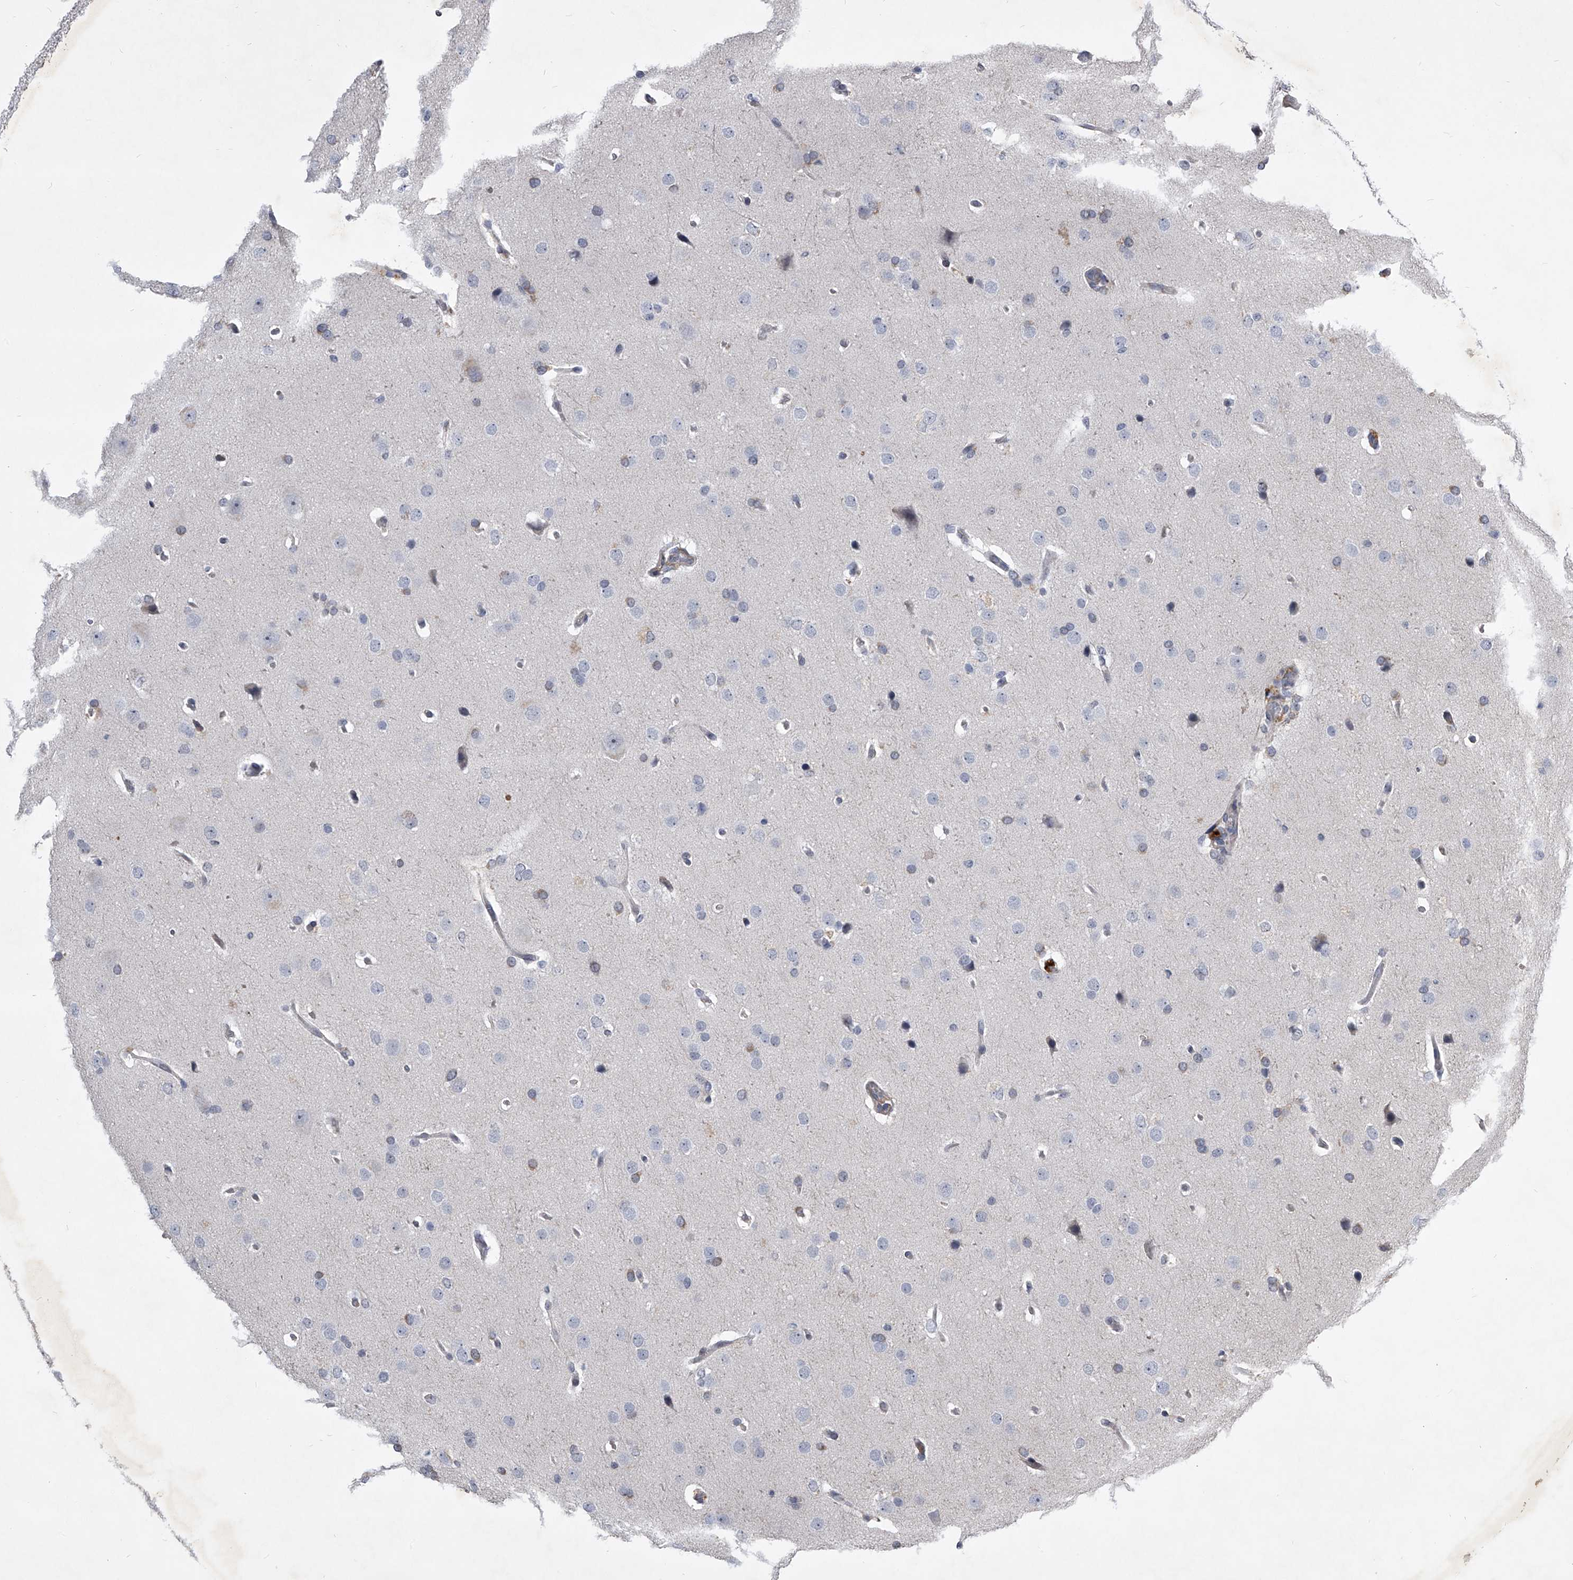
{"staining": {"intensity": "negative", "quantity": "none", "location": "none"}, "tissue": "glioma", "cell_type": "Tumor cells", "image_type": "cancer", "snomed": [{"axis": "morphology", "description": "Glioma, malignant, Low grade"}, {"axis": "topography", "description": "Brain"}], "caption": "An immunohistochemistry (IHC) micrograph of malignant glioma (low-grade) is shown. There is no staining in tumor cells of malignant glioma (low-grade).", "gene": "ZNF76", "patient": {"sex": "female", "age": 37}}